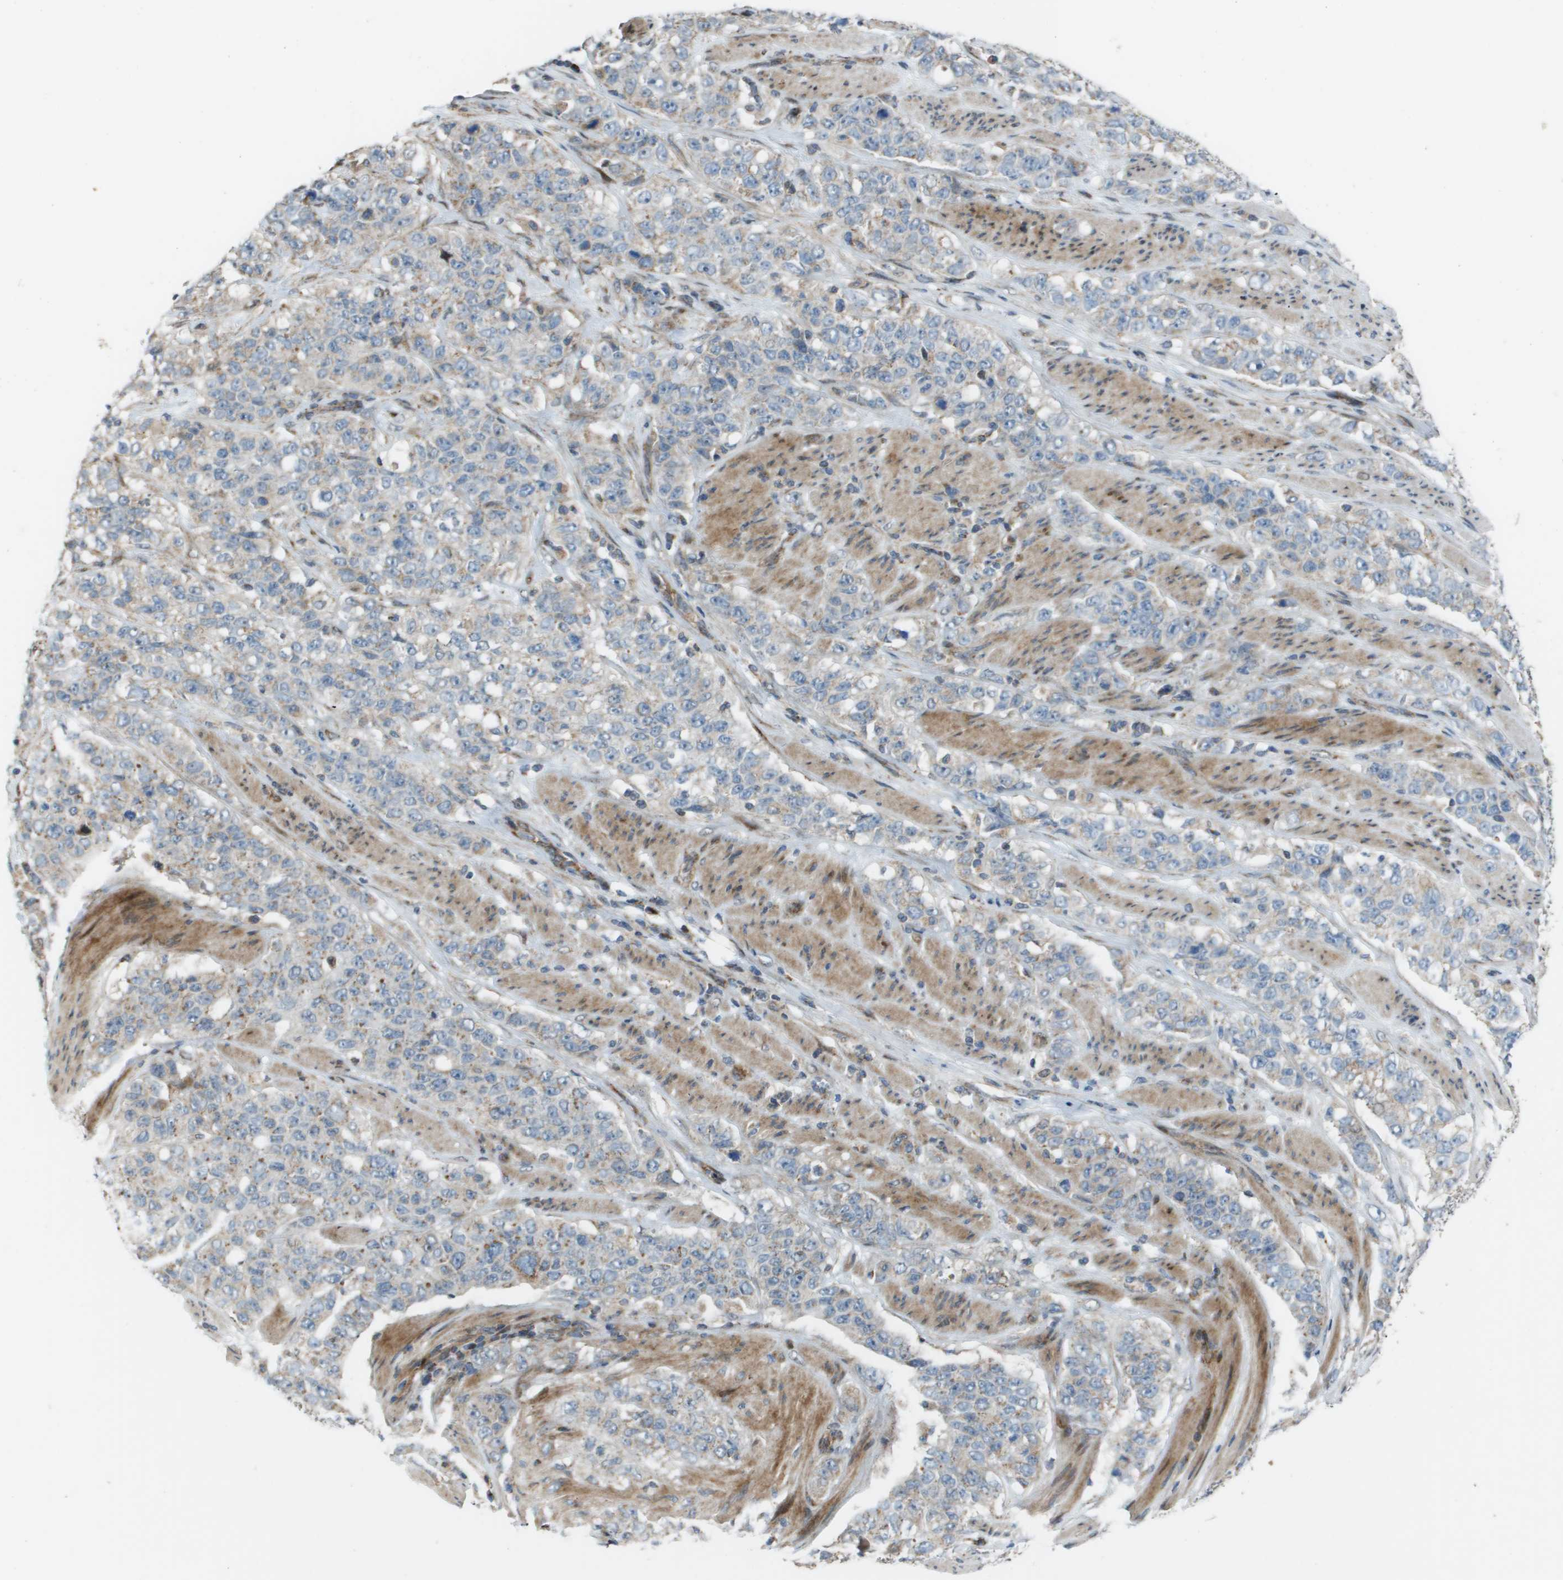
{"staining": {"intensity": "weak", "quantity": "<25%", "location": "cytoplasmic/membranous"}, "tissue": "stomach cancer", "cell_type": "Tumor cells", "image_type": "cancer", "snomed": [{"axis": "morphology", "description": "Adenocarcinoma, NOS"}, {"axis": "topography", "description": "Stomach"}], "caption": "The histopathology image displays no staining of tumor cells in stomach adenocarcinoma.", "gene": "MGAT3", "patient": {"sex": "male", "age": 48}}